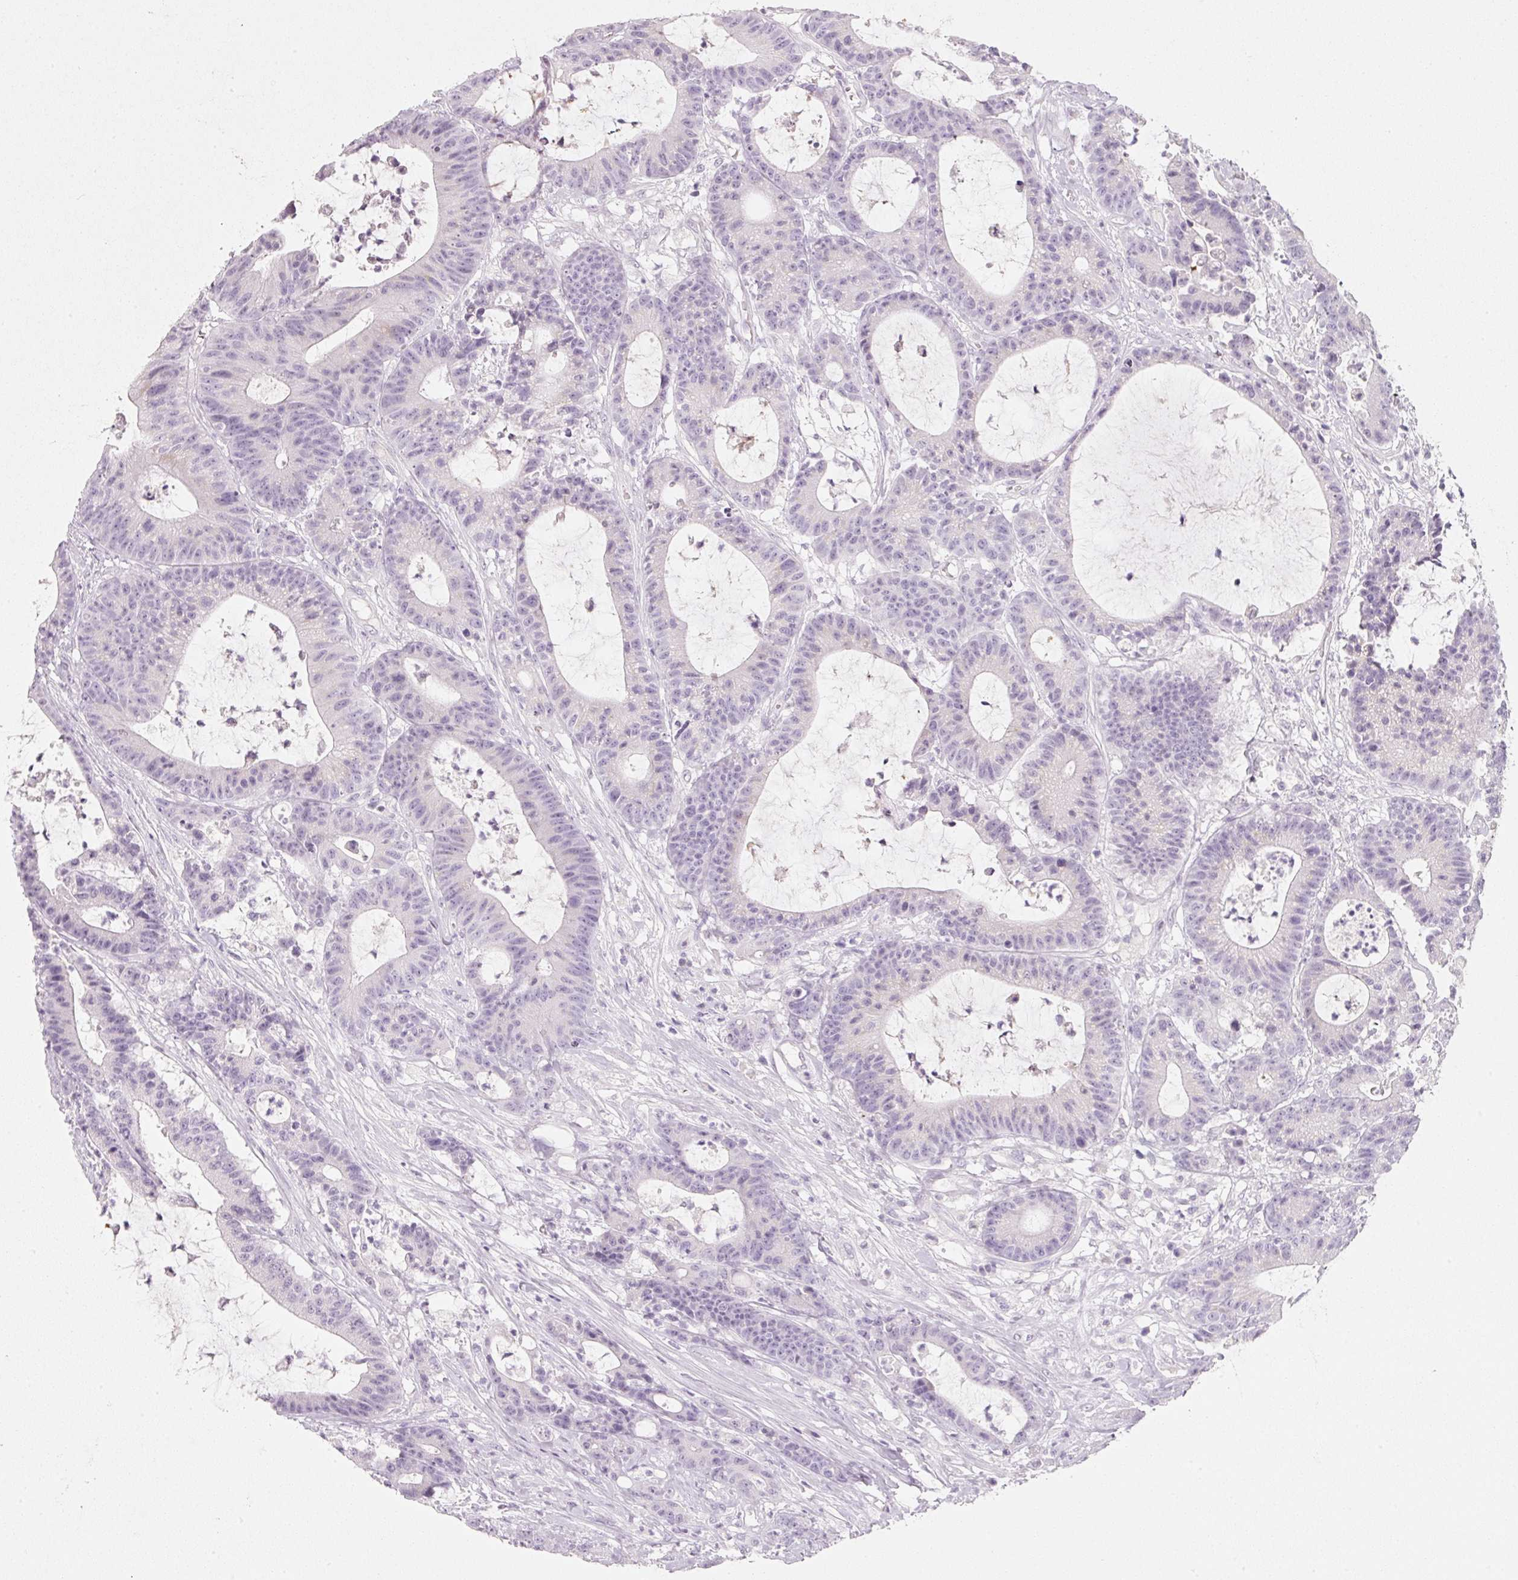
{"staining": {"intensity": "negative", "quantity": "none", "location": "none"}, "tissue": "colorectal cancer", "cell_type": "Tumor cells", "image_type": "cancer", "snomed": [{"axis": "morphology", "description": "Adenocarcinoma, NOS"}, {"axis": "topography", "description": "Colon"}], "caption": "This is an immunohistochemistry (IHC) micrograph of human colorectal adenocarcinoma. There is no expression in tumor cells.", "gene": "ENSG00000206549", "patient": {"sex": "female", "age": 84}}